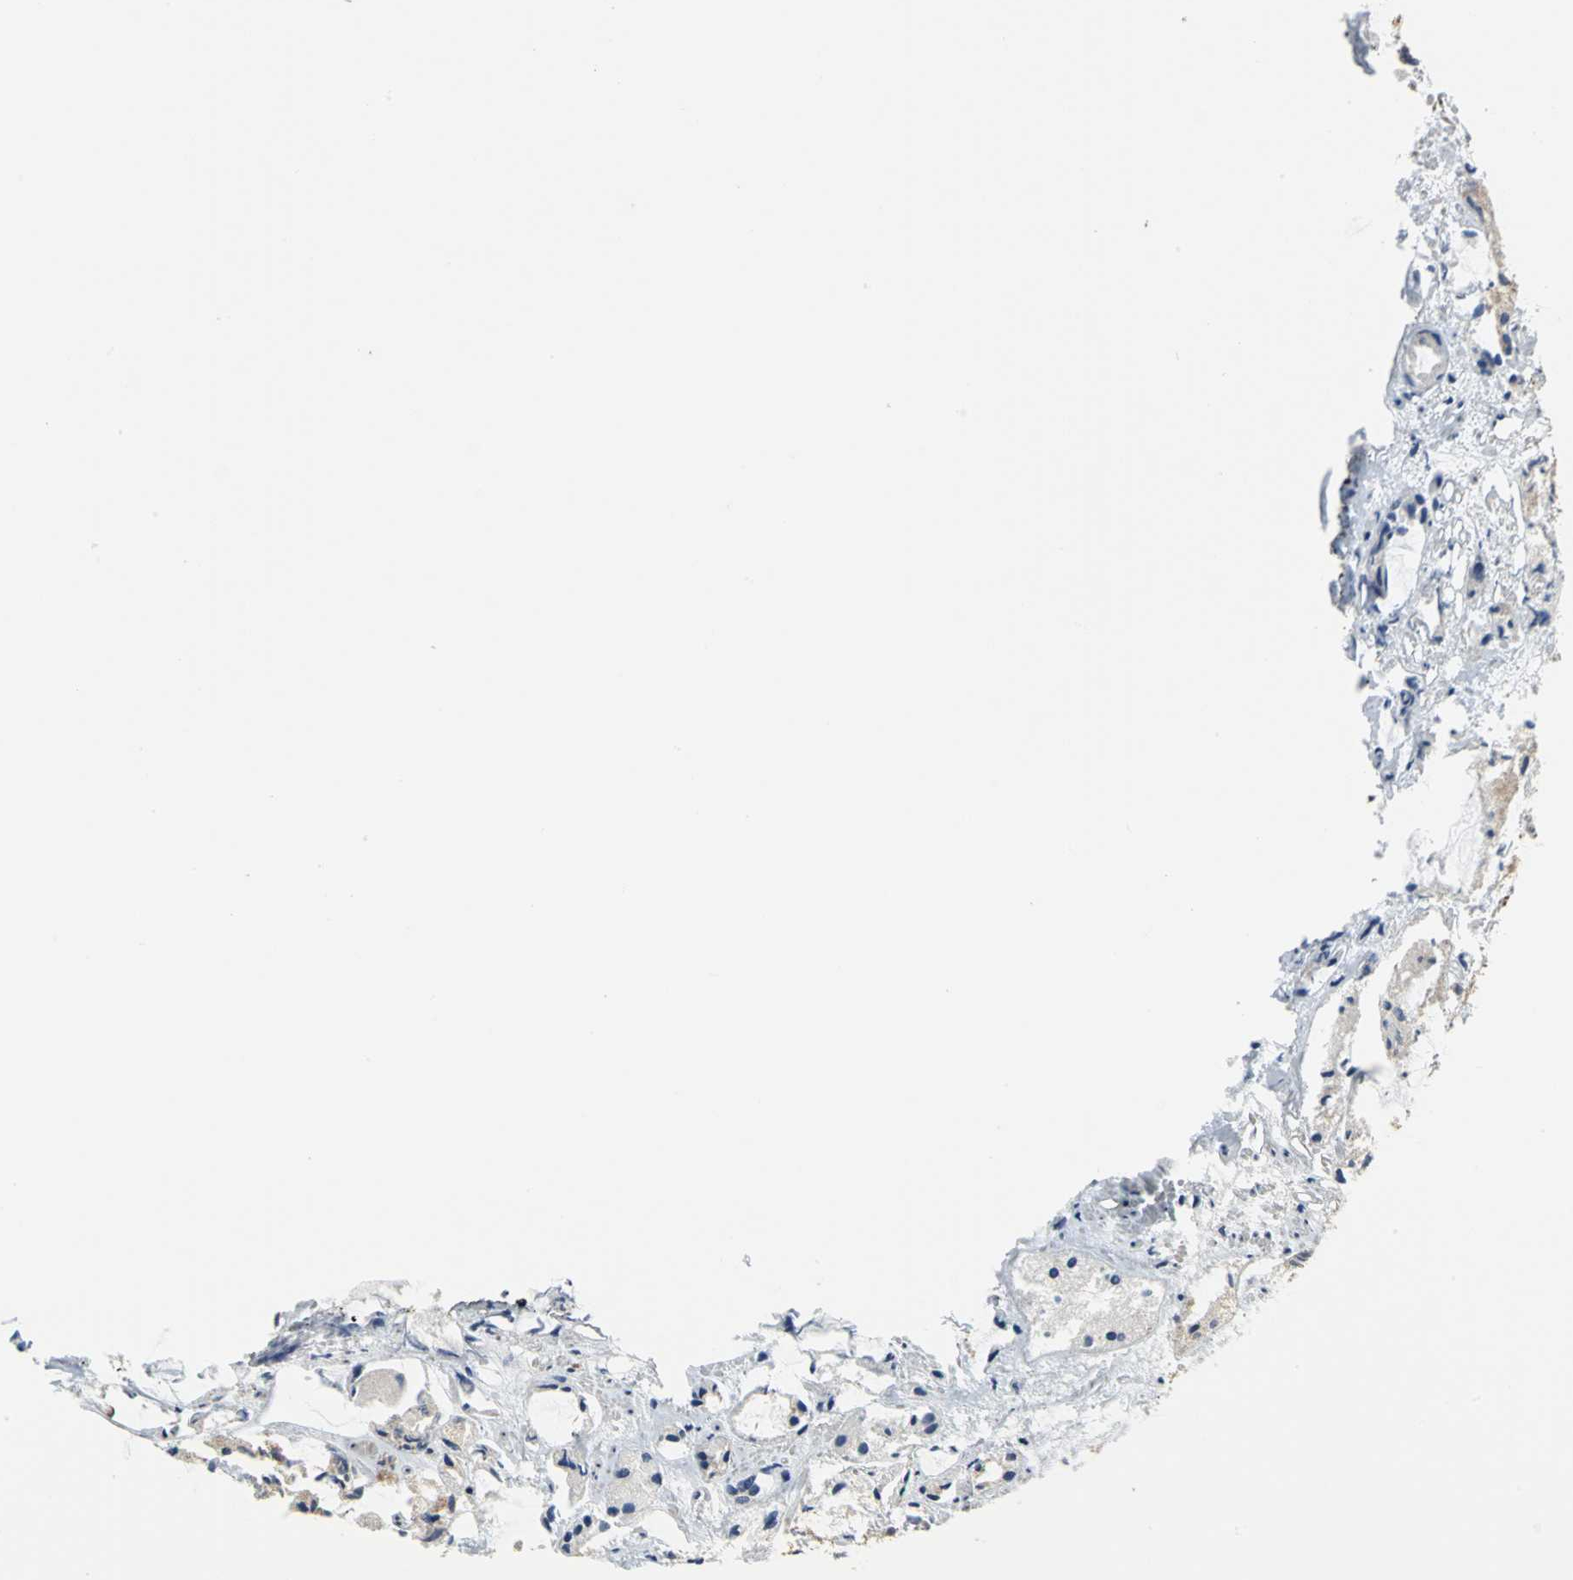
{"staining": {"intensity": "moderate", "quantity": "25%-75%", "location": "cytoplasmic/membranous"}, "tissue": "prostate cancer", "cell_type": "Tumor cells", "image_type": "cancer", "snomed": [{"axis": "morphology", "description": "Adenocarcinoma, High grade"}, {"axis": "topography", "description": "Prostate"}], "caption": "A high-resolution micrograph shows immunohistochemistry staining of prostate high-grade adenocarcinoma, which exhibits moderate cytoplasmic/membranous staining in approximately 25%-75% of tumor cells. The staining was performed using DAB, with brown indicating positive protein expression. Nuclei are stained blue with hematoxylin.", "gene": "NTRK1", "patient": {"sex": "male", "age": 85}}